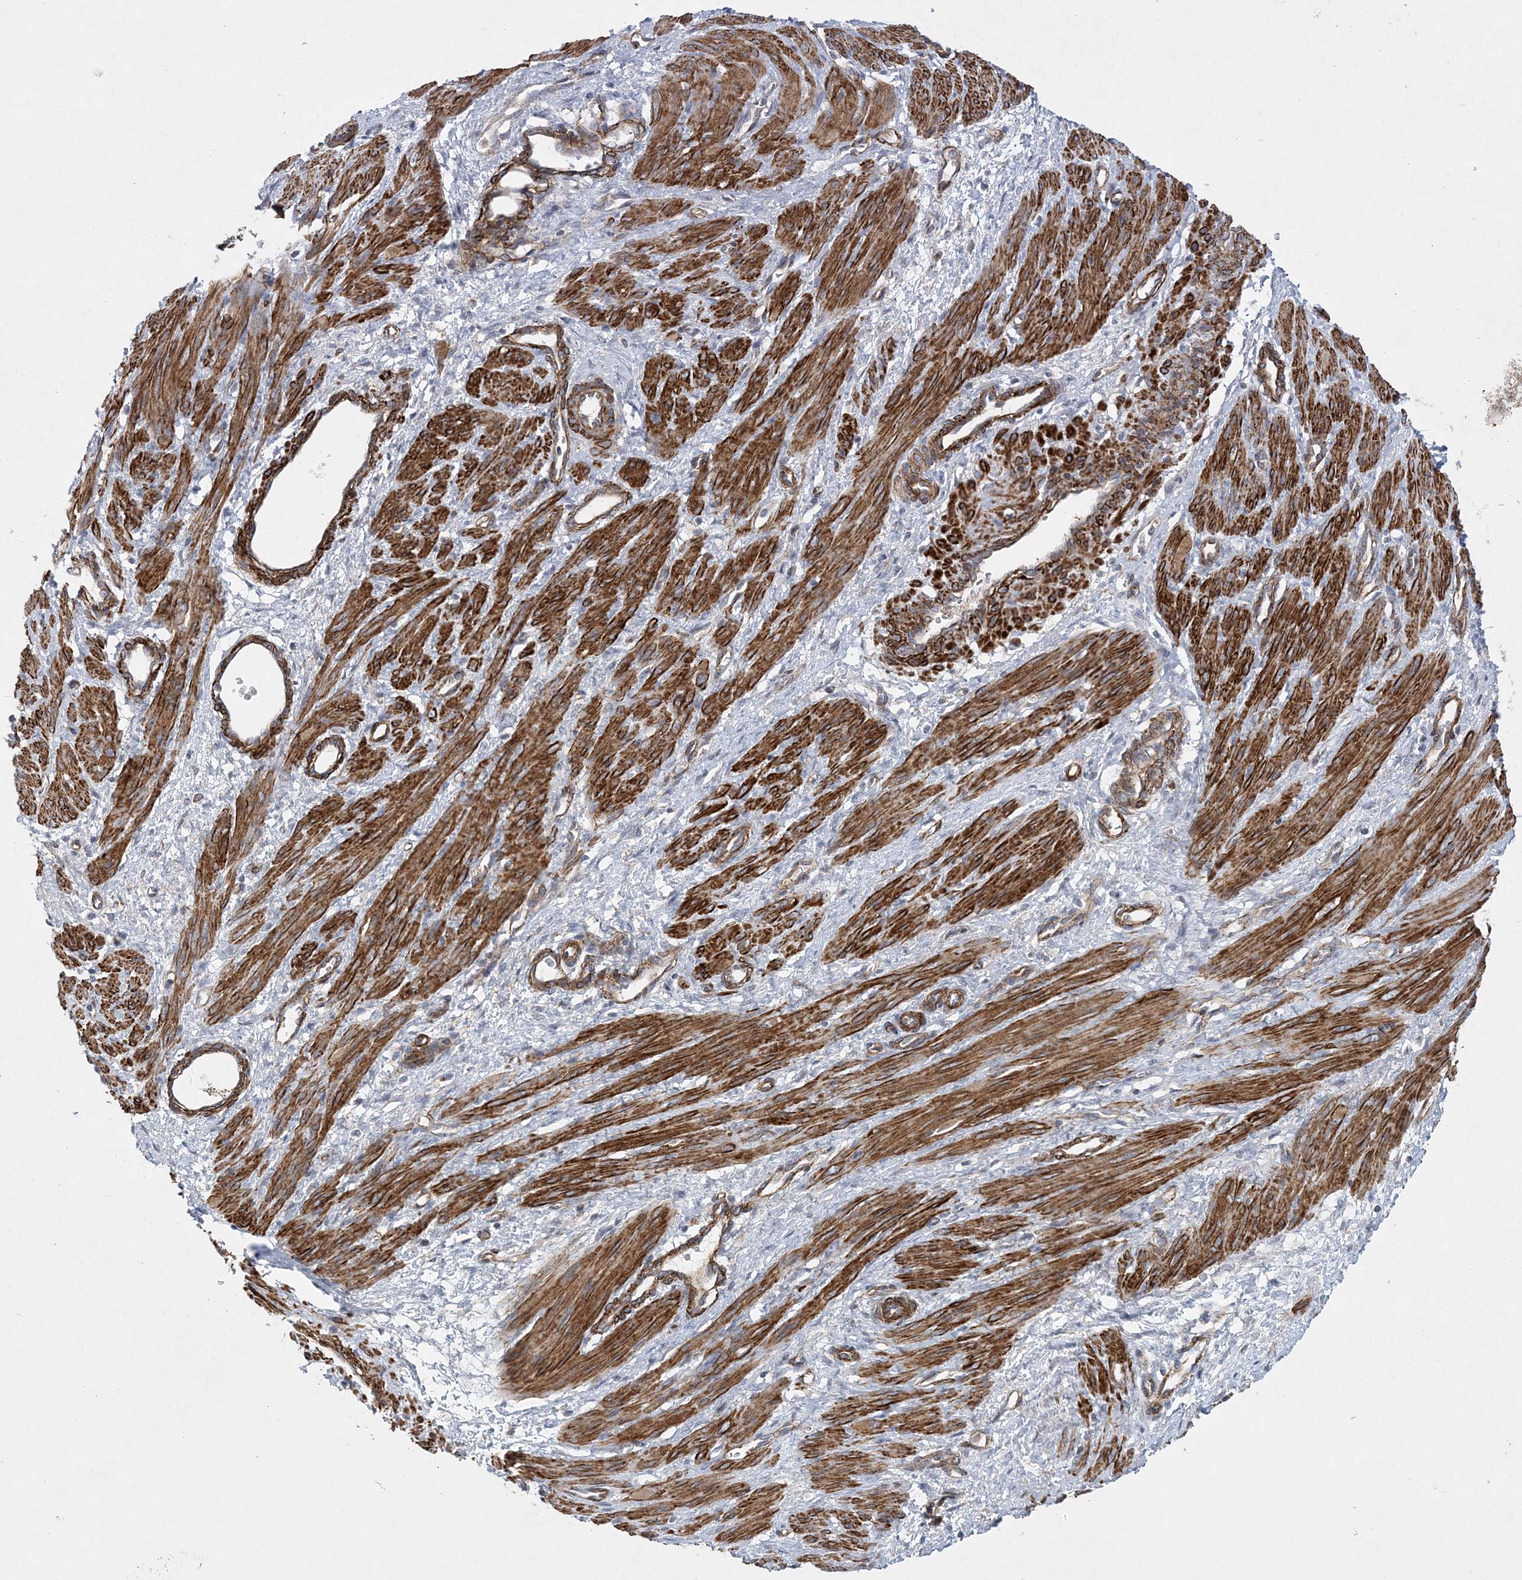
{"staining": {"intensity": "strong", "quantity": ">75%", "location": "cytoplasmic/membranous"}, "tissue": "smooth muscle", "cell_type": "Smooth muscle cells", "image_type": "normal", "snomed": [{"axis": "morphology", "description": "Normal tissue, NOS"}, {"axis": "topography", "description": "Endometrium"}], "caption": "The image shows immunohistochemical staining of unremarkable smooth muscle. There is strong cytoplasmic/membranous expression is seen in approximately >75% of smooth muscle cells.", "gene": "ARSJ", "patient": {"sex": "female", "age": 33}}